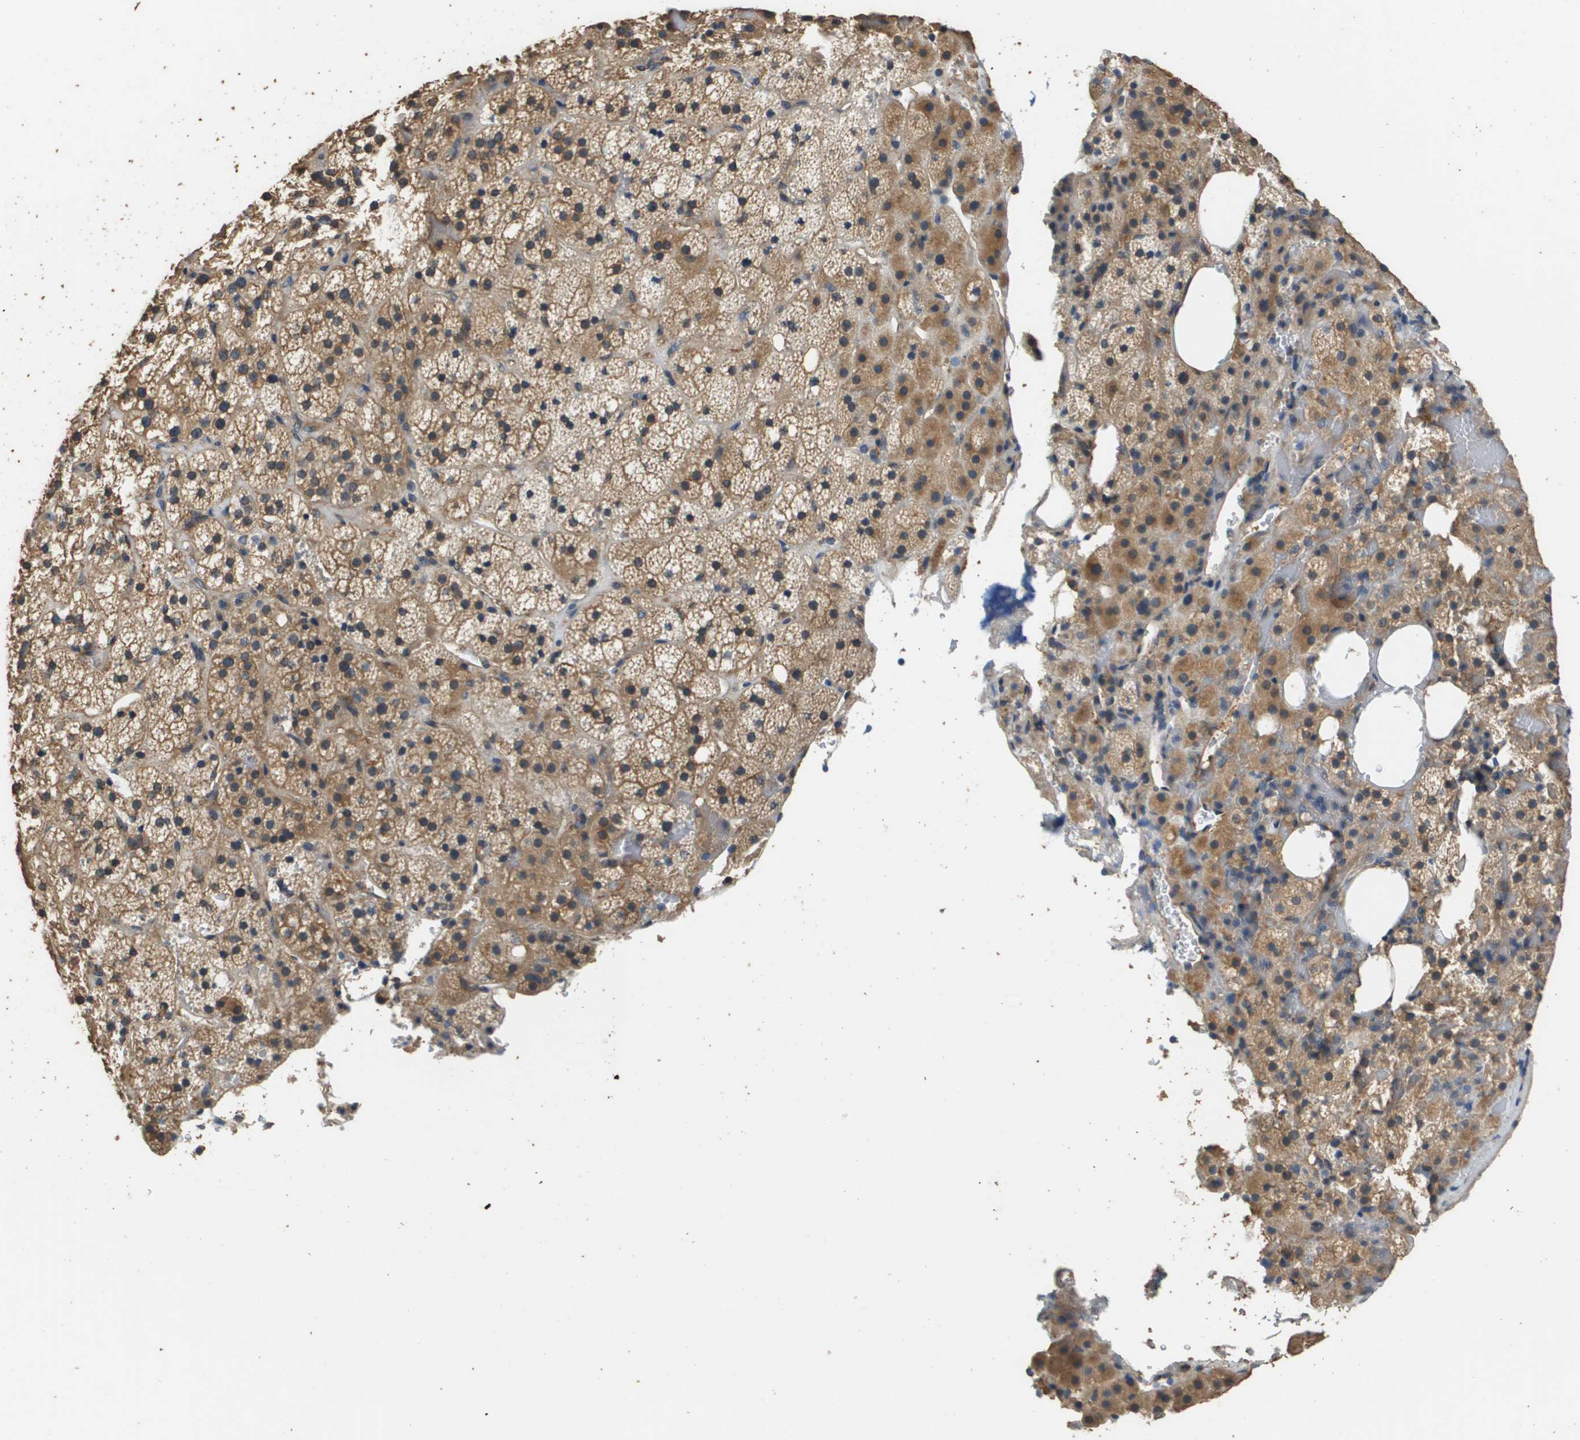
{"staining": {"intensity": "moderate", "quantity": ">75%", "location": "cytoplasmic/membranous"}, "tissue": "adrenal gland", "cell_type": "Glandular cells", "image_type": "normal", "snomed": [{"axis": "morphology", "description": "Normal tissue, NOS"}, {"axis": "topography", "description": "Adrenal gland"}], "caption": "Normal adrenal gland demonstrates moderate cytoplasmic/membranous expression in approximately >75% of glandular cells.", "gene": "RAB6B", "patient": {"sex": "female", "age": 59}}